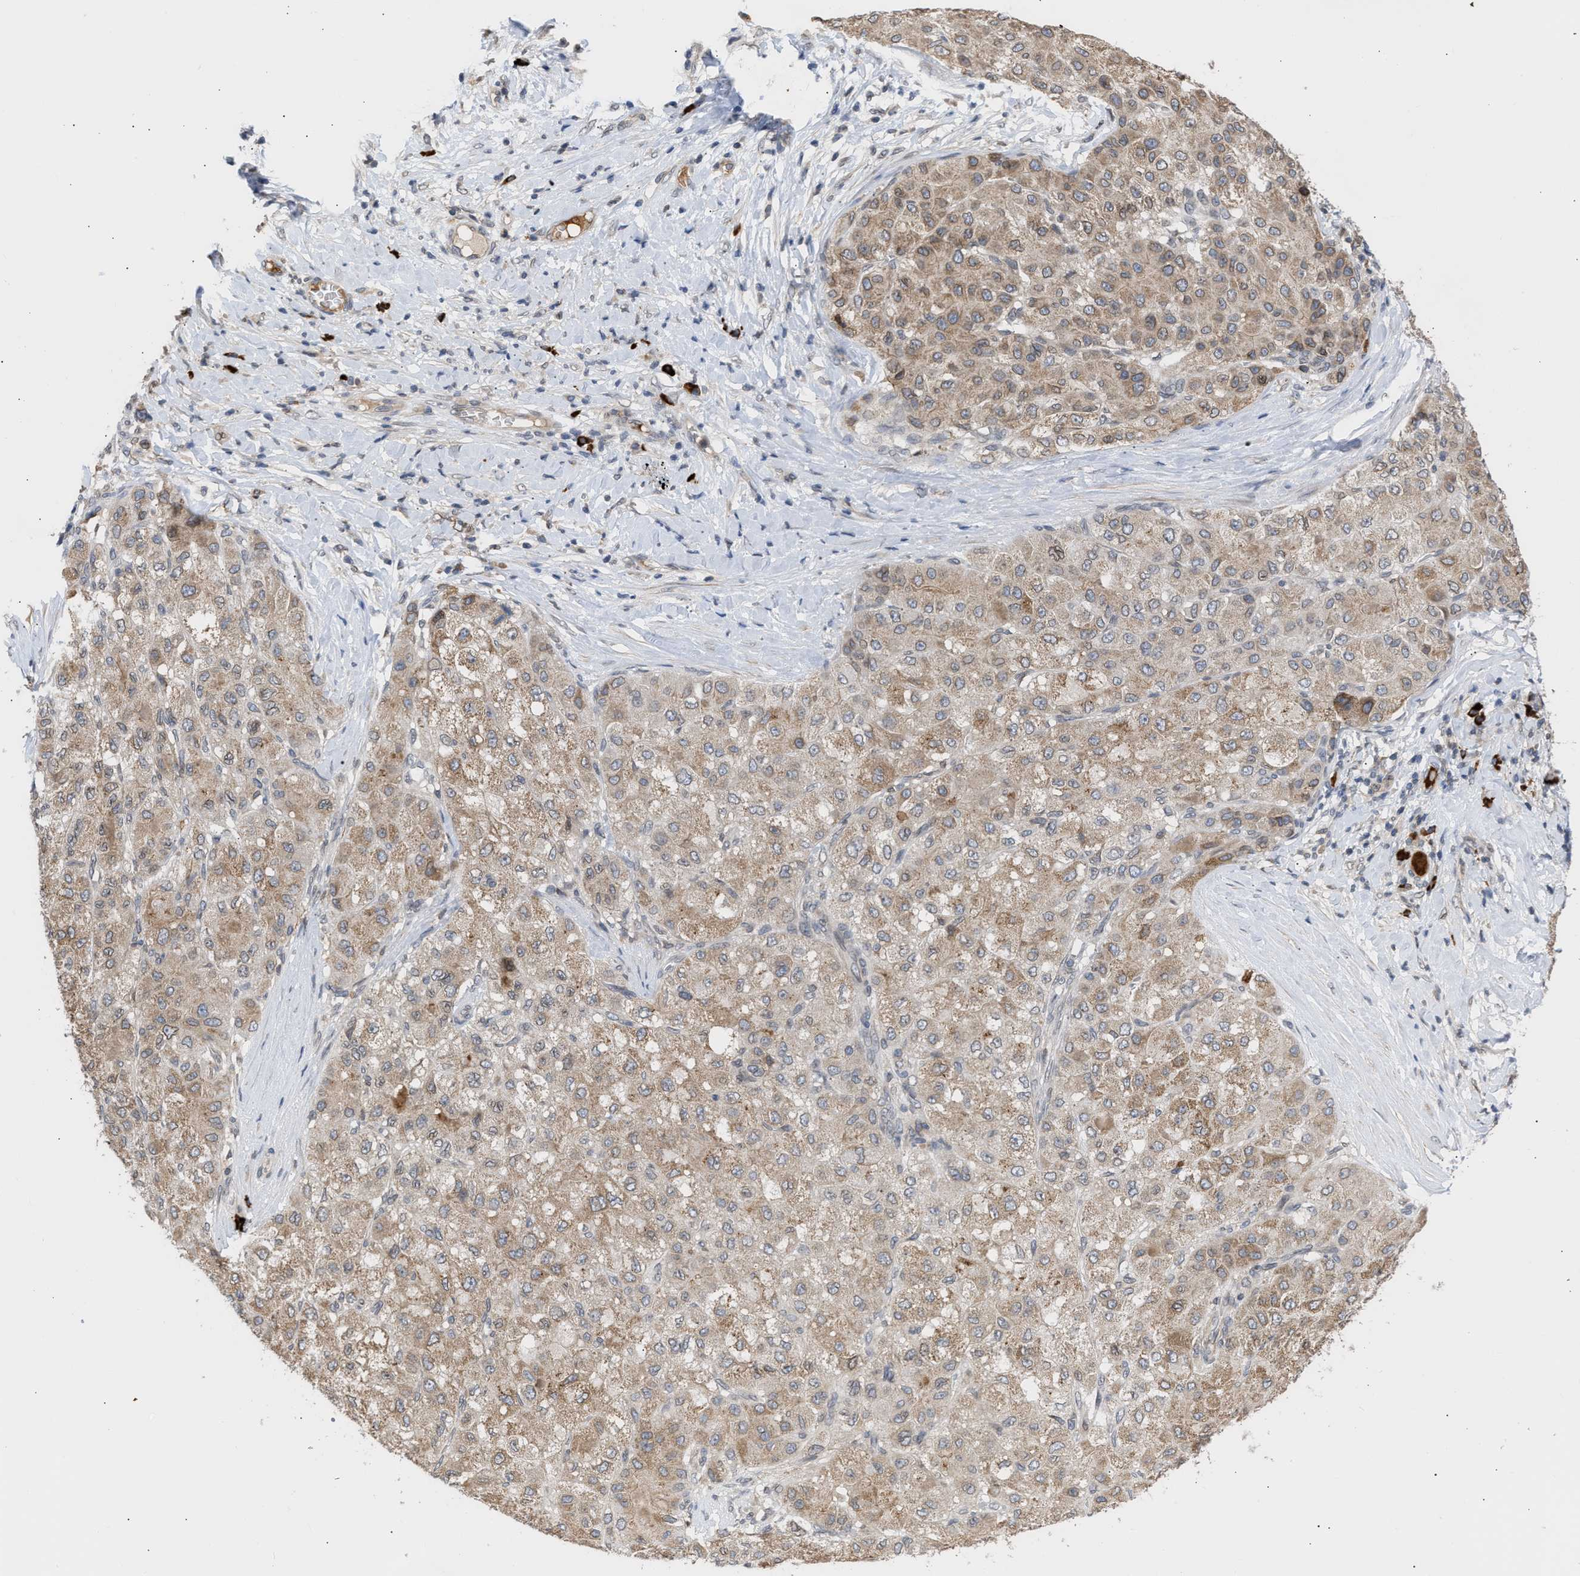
{"staining": {"intensity": "moderate", "quantity": ">75%", "location": "cytoplasmic/membranous"}, "tissue": "liver cancer", "cell_type": "Tumor cells", "image_type": "cancer", "snomed": [{"axis": "morphology", "description": "Carcinoma, Hepatocellular, NOS"}, {"axis": "topography", "description": "Liver"}], "caption": "There is medium levels of moderate cytoplasmic/membranous staining in tumor cells of hepatocellular carcinoma (liver), as demonstrated by immunohistochemical staining (brown color).", "gene": "NUP62", "patient": {"sex": "male", "age": 80}}